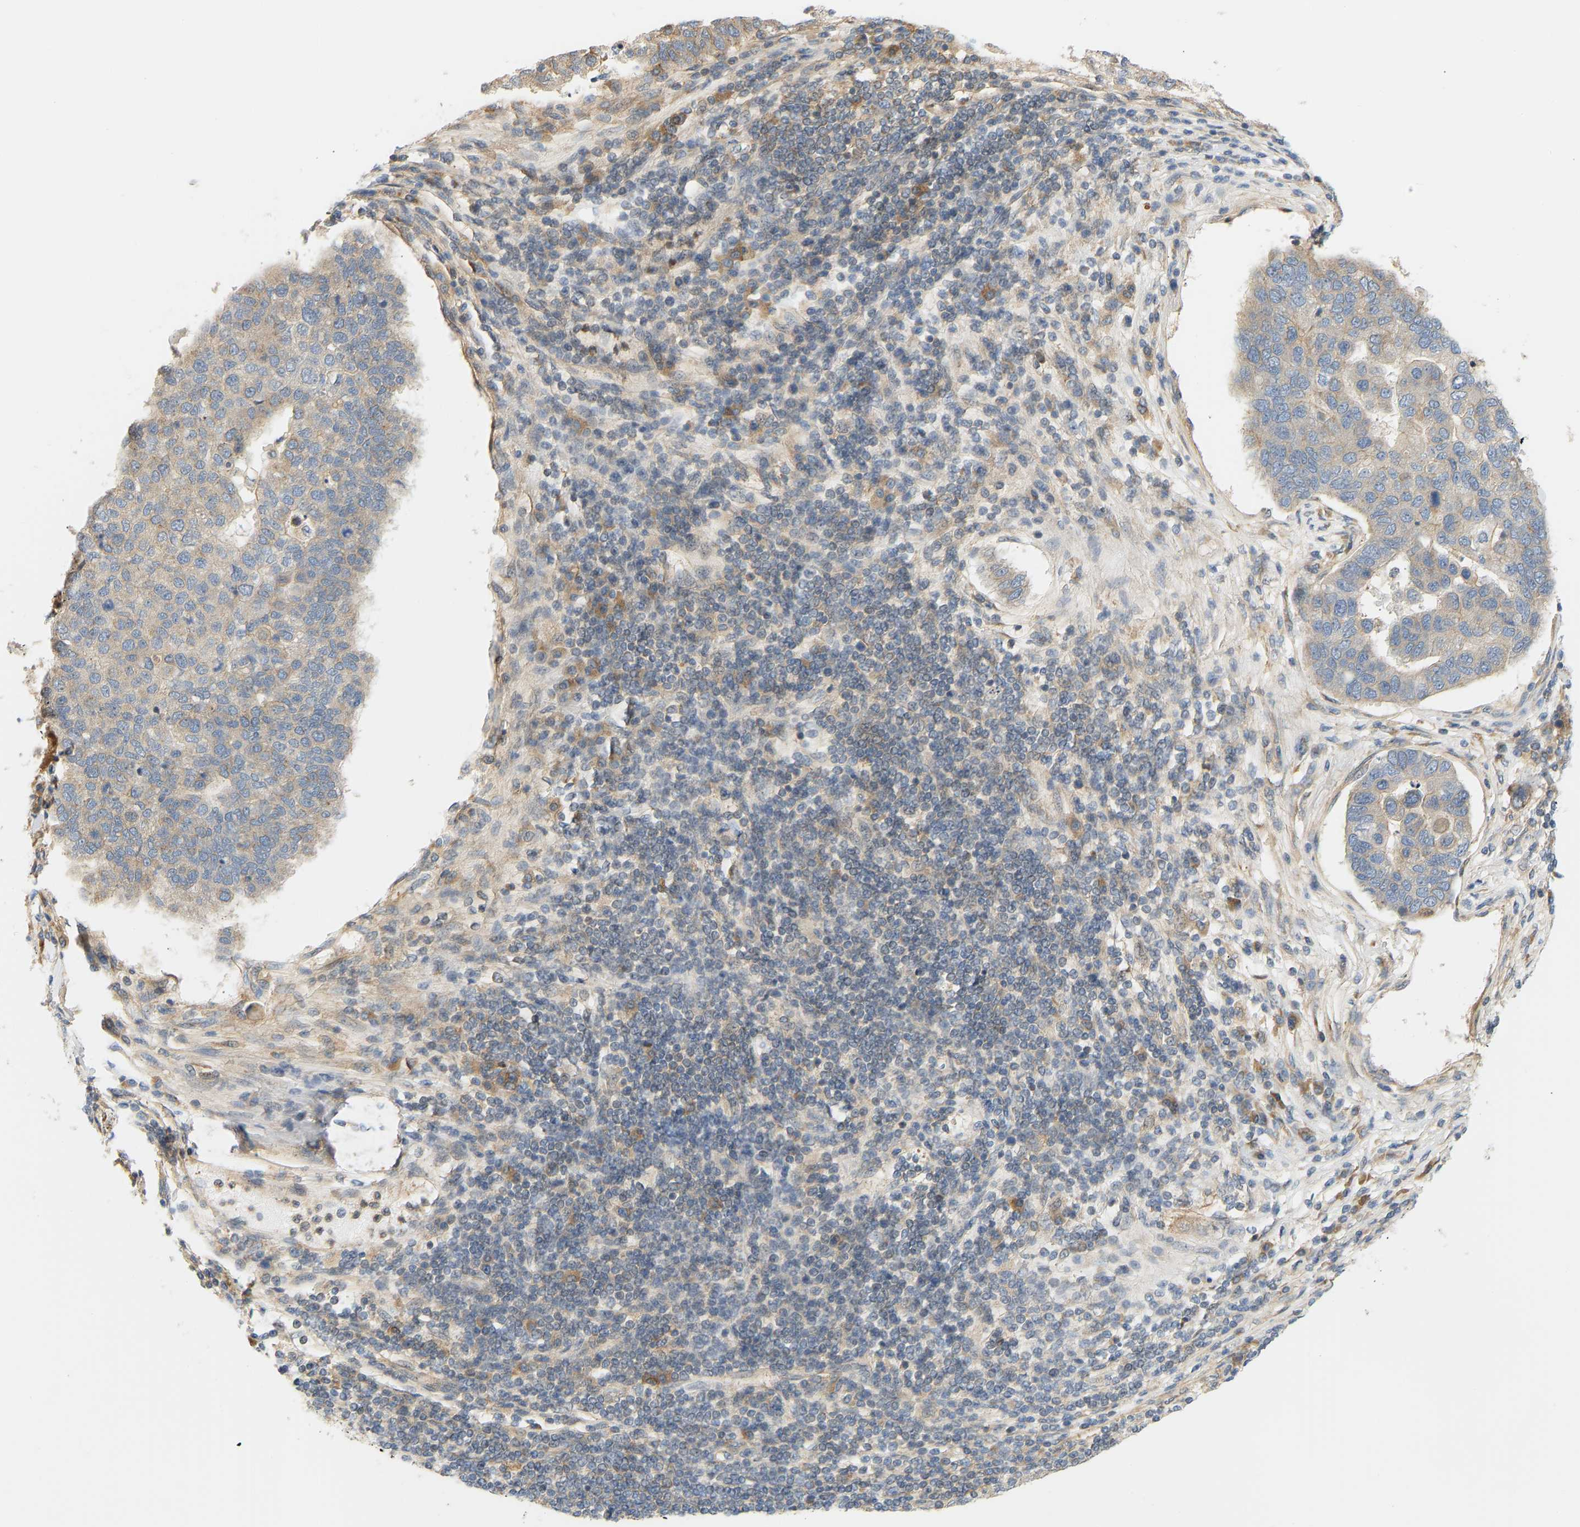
{"staining": {"intensity": "weak", "quantity": "<25%", "location": "cytoplasmic/membranous"}, "tissue": "pancreatic cancer", "cell_type": "Tumor cells", "image_type": "cancer", "snomed": [{"axis": "morphology", "description": "Adenocarcinoma, NOS"}, {"axis": "topography", "description": "Pancreas"}], "caption": "This is an immunohistochemistry (IHC) histopathology image of human pancreatic adenocarcinoma. There is no expression in tumor cells.", "gene": "CEP57", "patient": {"sex": "female", "age": 61}}